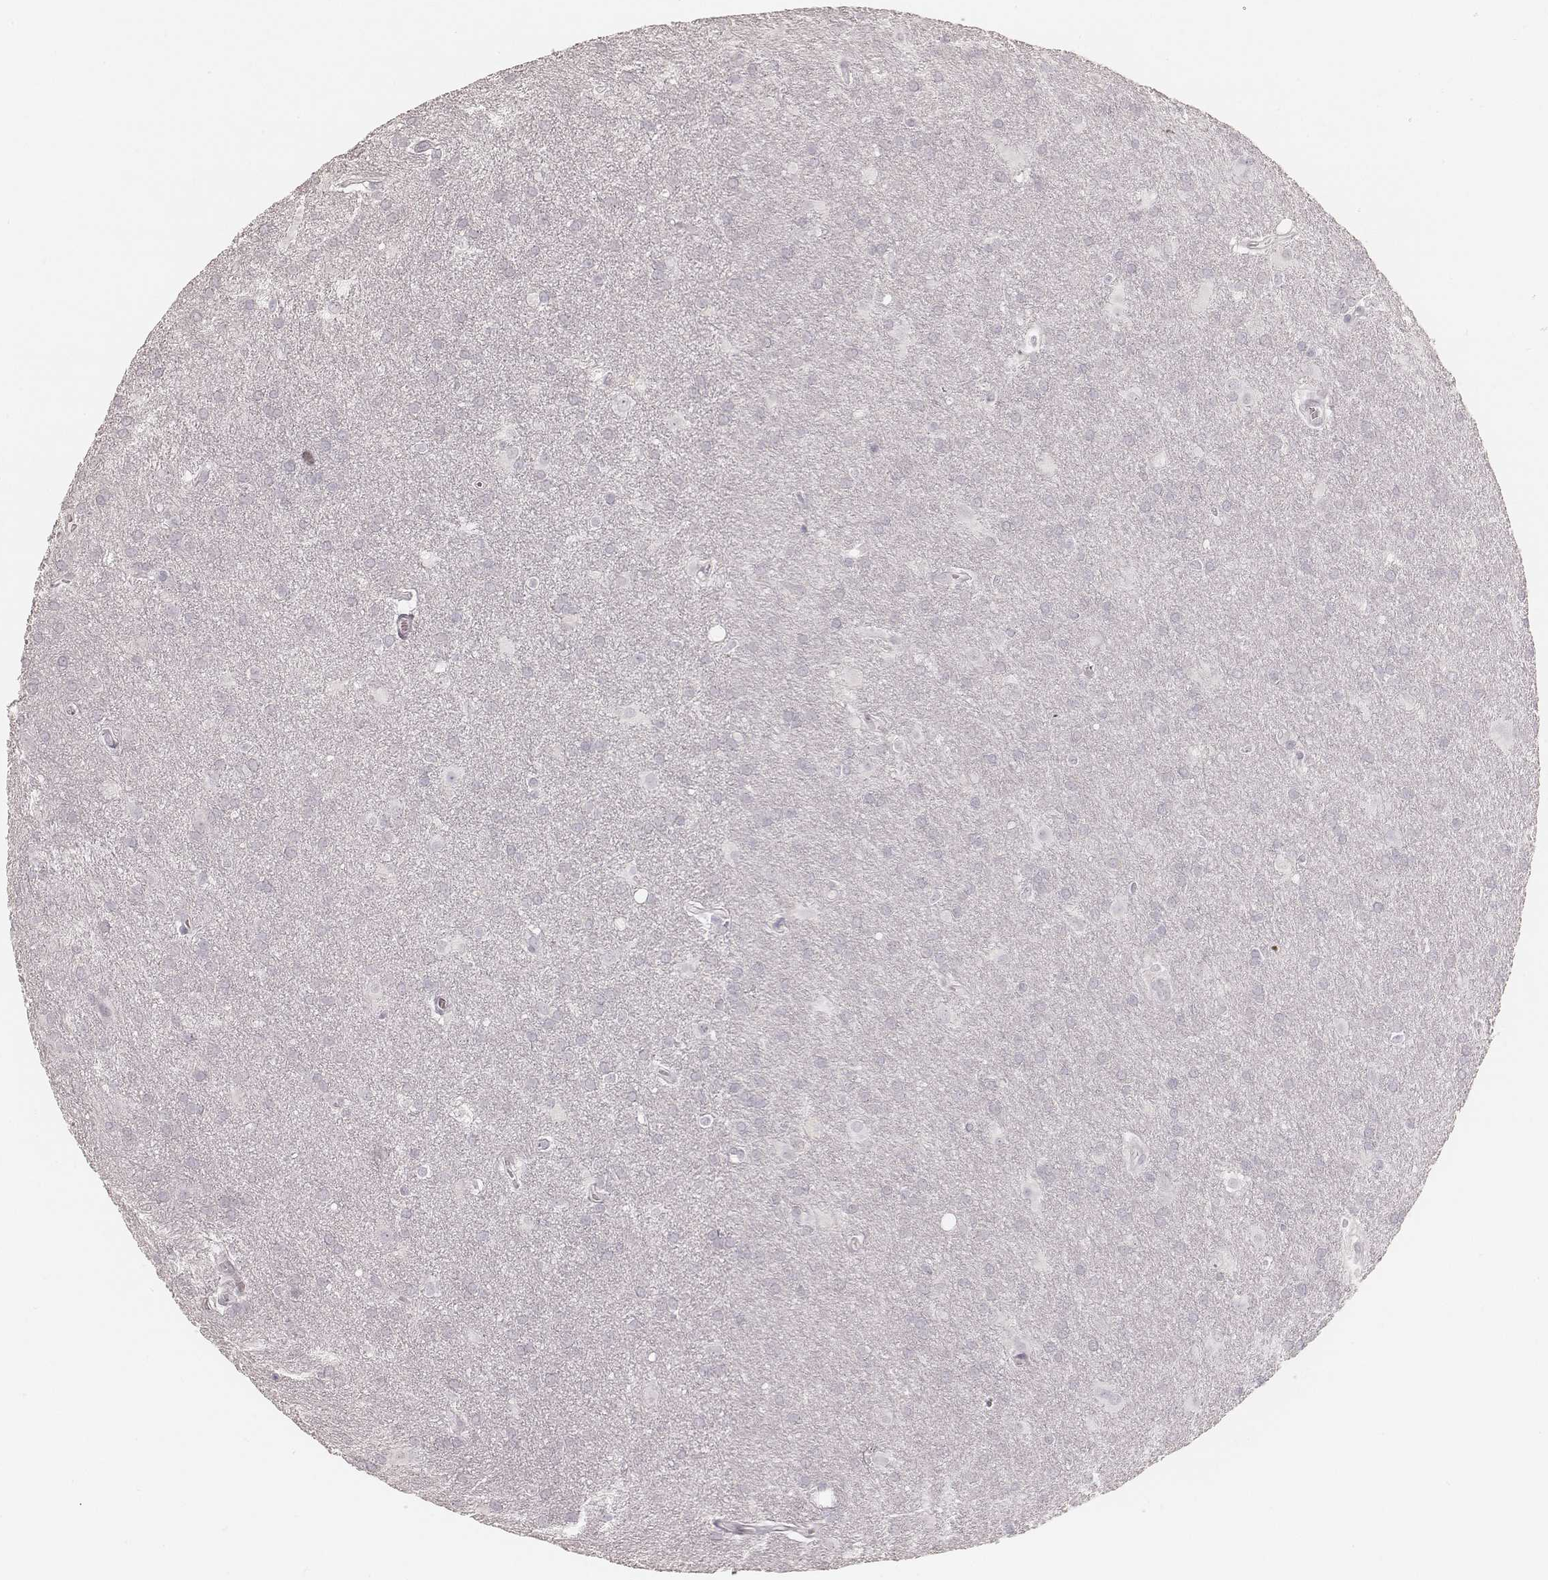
{"staining": {"intensity": "negative", "quantity": "none", "location": "none"}, "tissue": "glioma", "cell_type": "Tumor cells", "image_type": "cancer", "snomed": [{"axis": "morphology", "description": "Glioma, malignant, Low grade"}, {"axis": "topography", "description": "Brain"}], "caption": "Tumor cells are negative for protein expression in human glioma. Brightfield microscopy of IHC stained with DAB (3,3'-diaminobenzidine) (brown) and hematoxylin (blue), captured at high magnification.", "gene": "TEX37", "patient": {"sex": "male", "age": 58}}